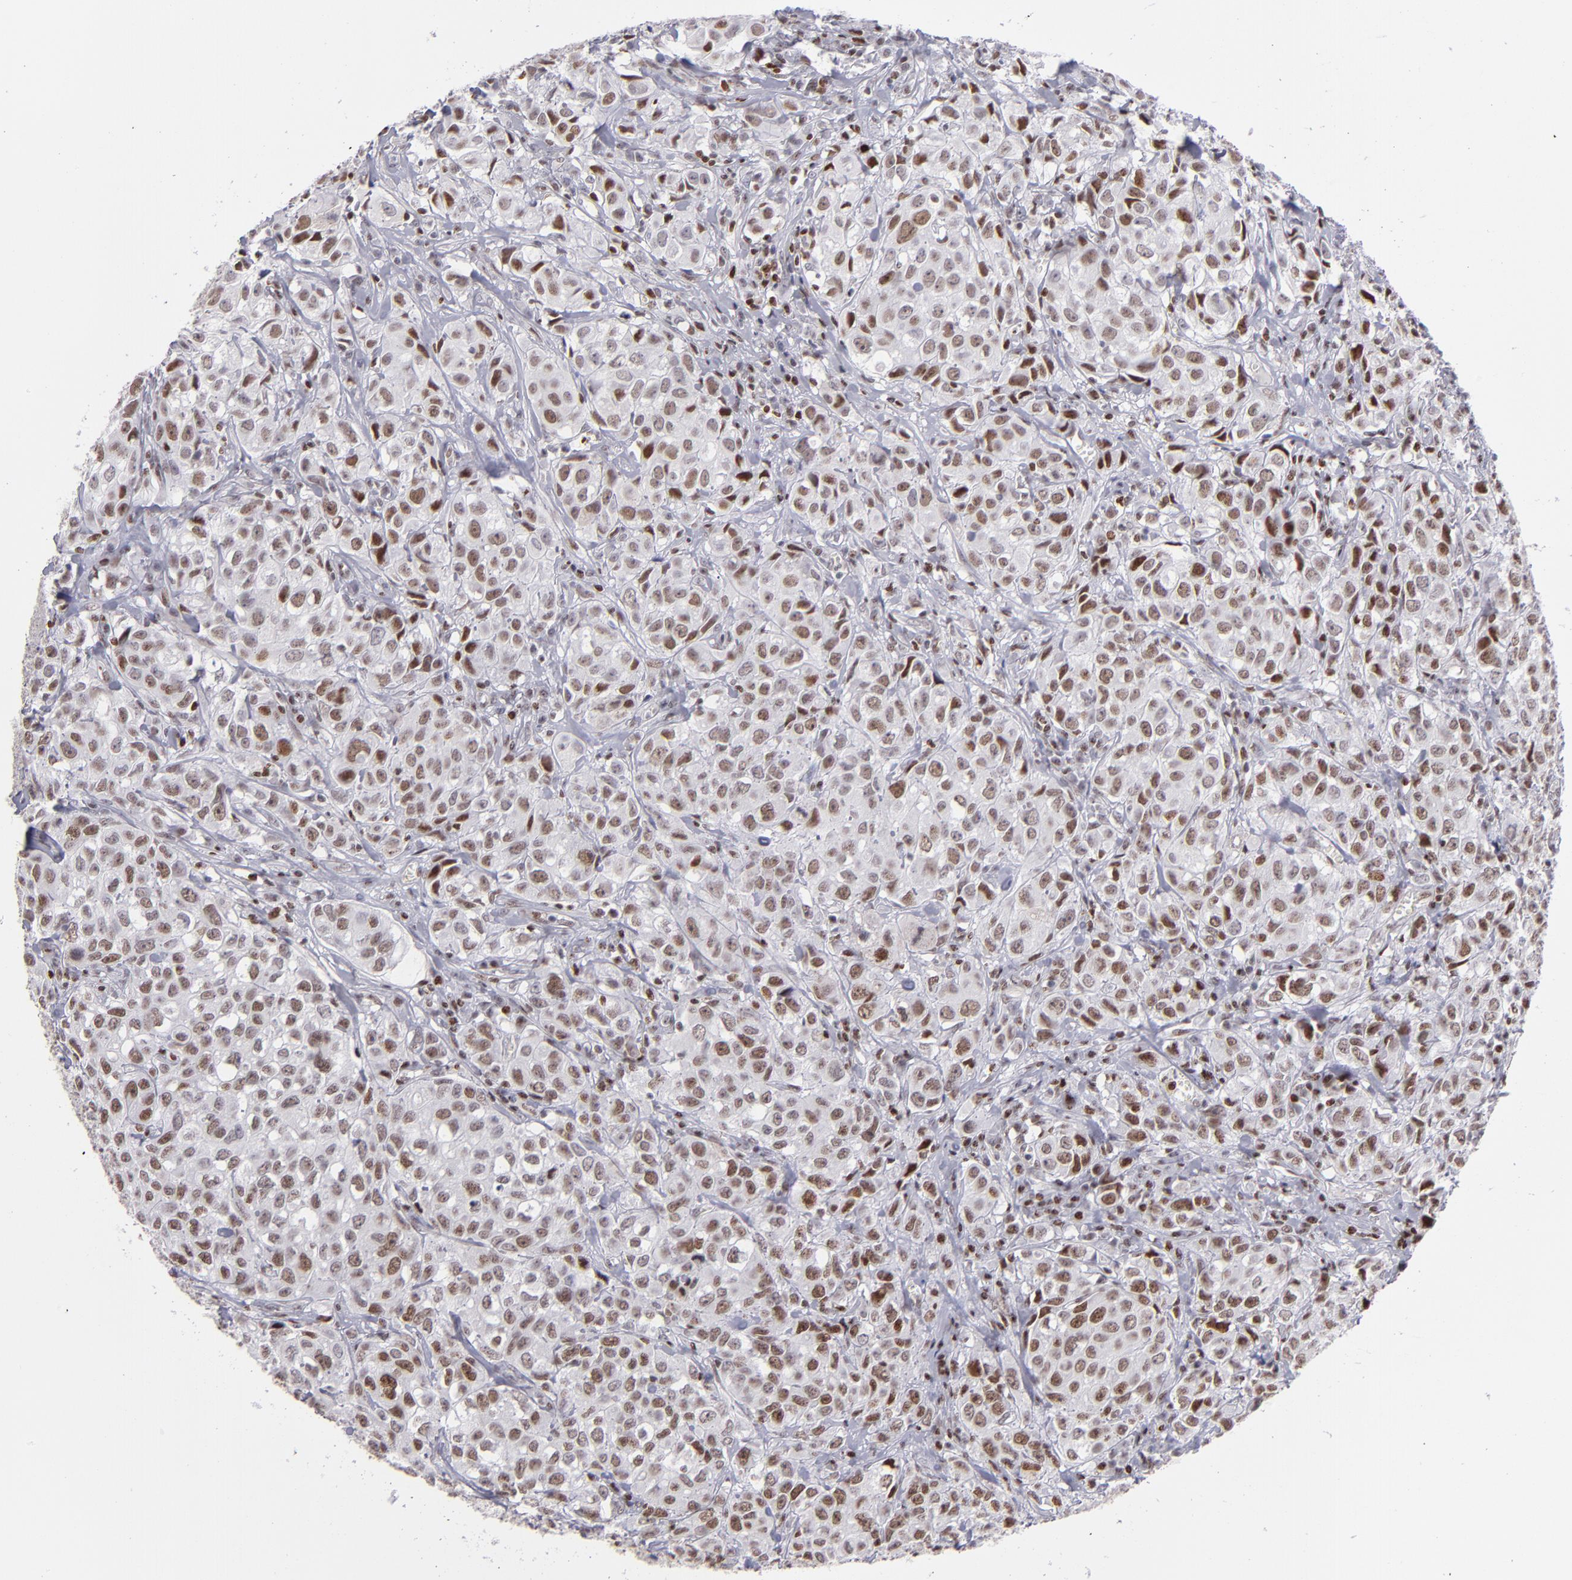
{"staining": {"intensity": "moderate", "quantity": "25%-75%", "location": "nuclear"}, "tissue": "urothelial cancer", "cell_type": "Tumor cells", "image_type": "cancer", "snomed": [{"axis": "morphology", "description": "Urothelial carcinoma, High grade"}, {"axis": "topography", "description": "Urinary bladder"}], "caption": "An immunohistochemistry (IHC) image of tumor tissue is shown. Protein staining in brown shows moderate nuclear positivity in high-grade urothelial carcinoma within tumor cells.", "gene": "POLA1", "patient": {"sex": "female", "age": 75}}